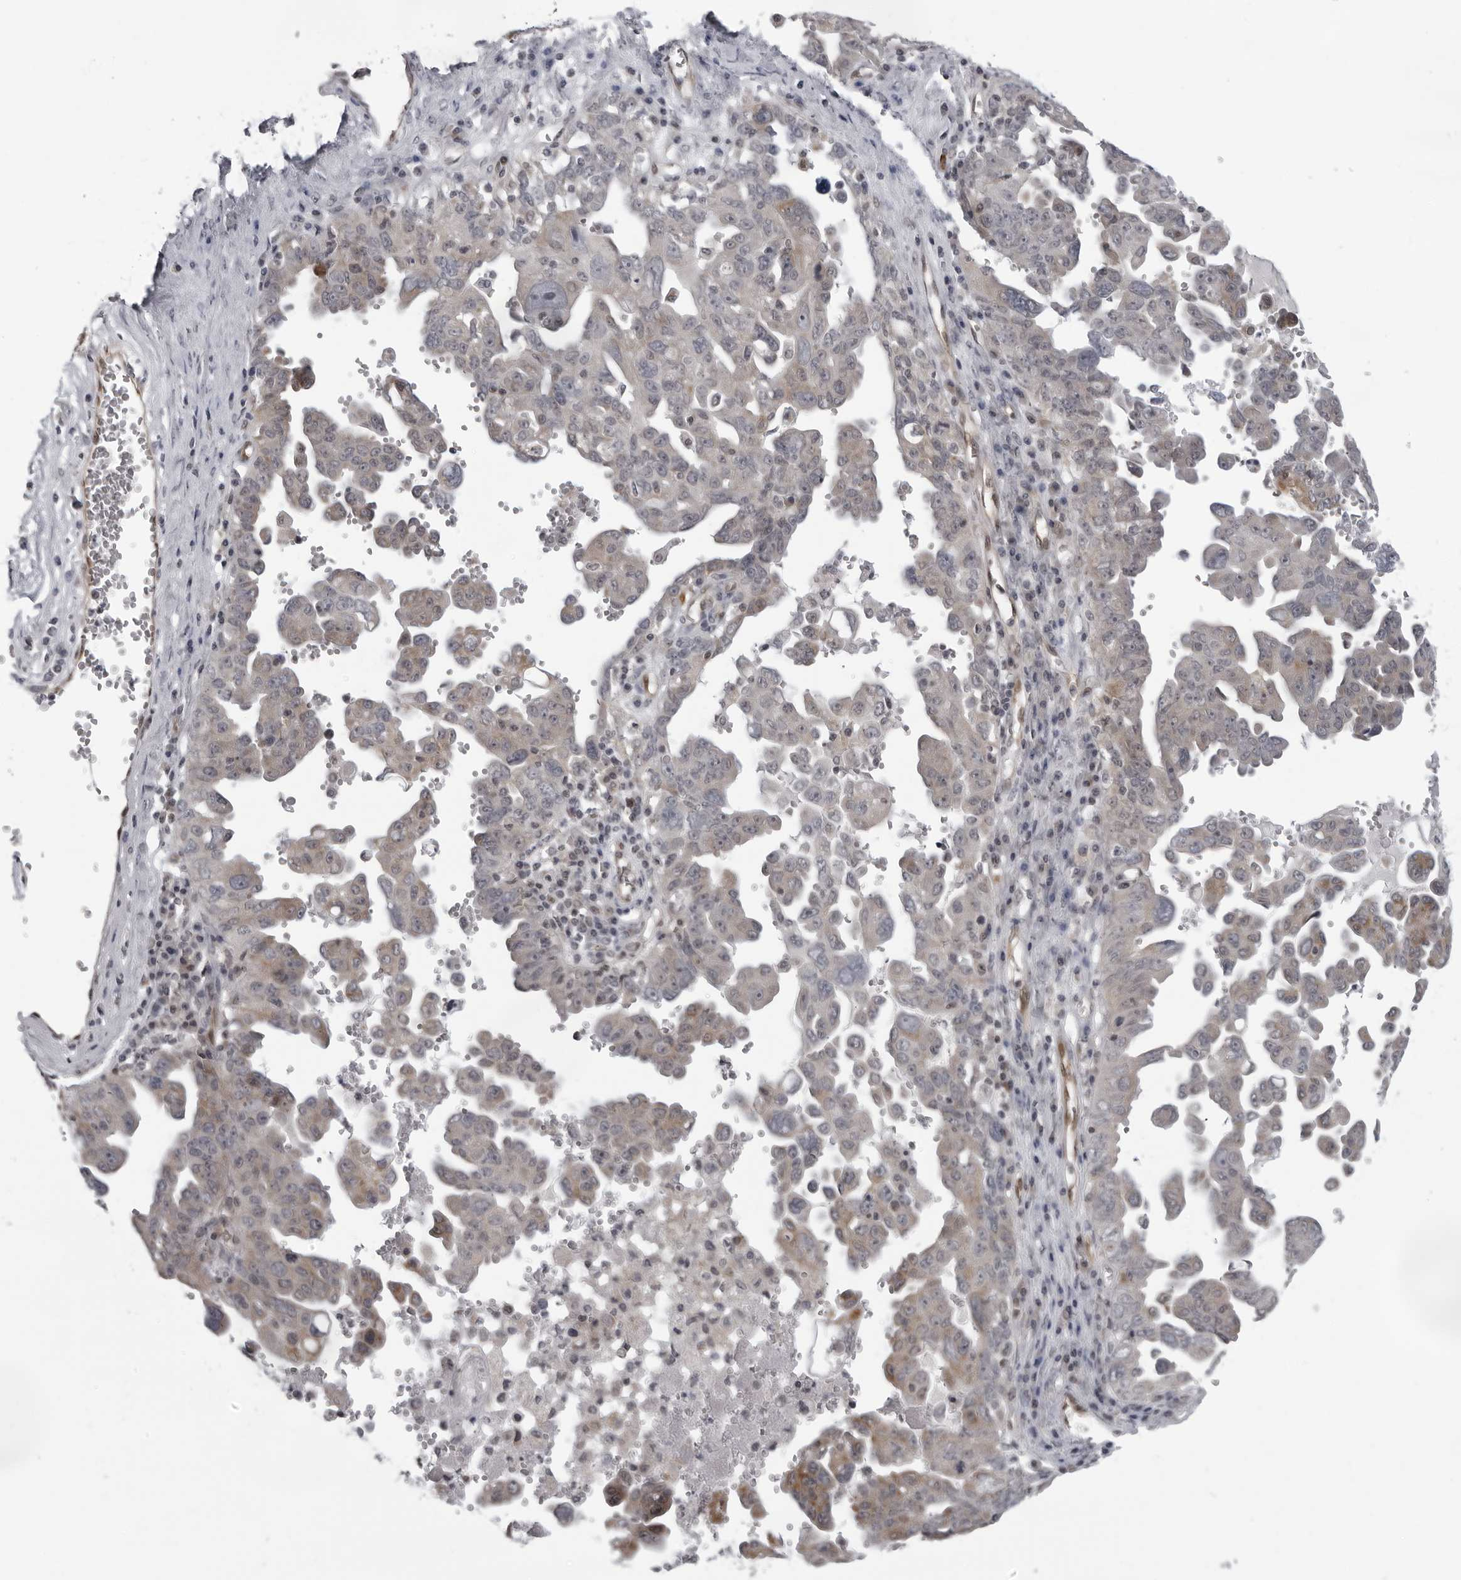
{"staining": {"intensity": "weak", "quantity": "25%-75%", "location": "cytoplasmic/membranous"}, "tissue": "ovarian cancer", "cell_type": "Tumor cells", "image_type": "cancer", "snomed": [{"axis": "morphology", "description": "Carcinoma, endometroid"}, {"axis": "topography", "description": "Ovary"}], "caption": "High-power microscopy captured an IHC histopathology image of ovarian endometroid carcinoma, revealing weak cytoplasmic/membranous expression in about 25%-75% of tumor cells. (DAB (3,3'-diaminobenzidine) IHC, brown staining for protein, blue staining for nuclei).", "gene": "MAPK12", "patient": {"sex": "female", "age": 62}}